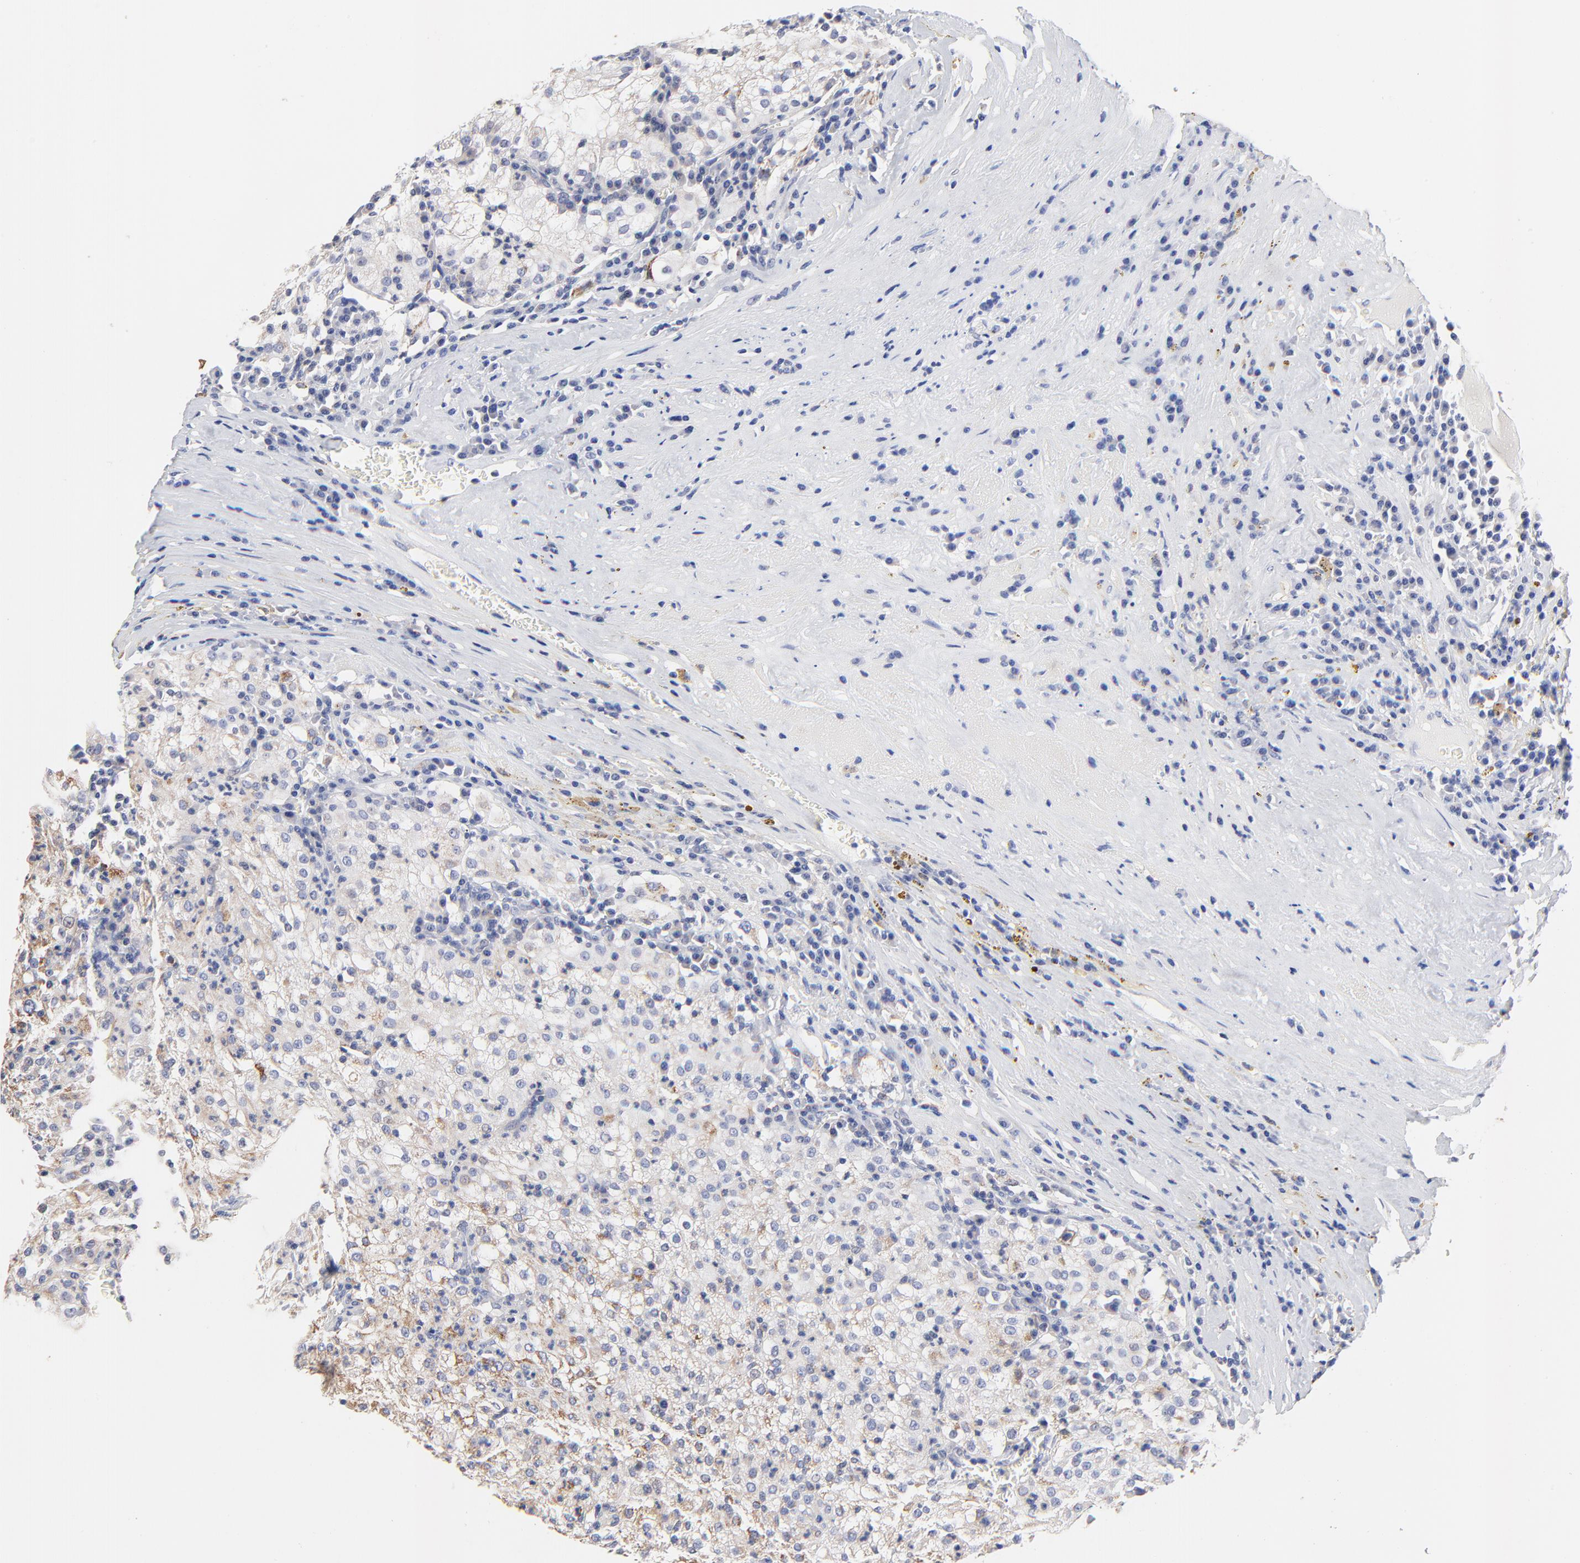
{"staining": {"intensity": "moderate", "quantity": "25%-75%", "location": "cytoplasmic/membranous"}, "tissue": "renal cancer", "cell_type": "Tumor cells", "image_type": "cancer", "snomed": [{"axis": "morphology", "description": "Adenocarcinoma, NOS"}, {"axis": "topography", "description": "Kidney"}], "caption": "DAB immunohistochemical staining of adenocarcinoma (renal) shows moderate cytoplasmic/membranous protein expression in about 25%-75% of tumor cells. The protein is stained brown, and the nuclei are stained in blue (DAB (3,3'-diaminobenzidine) IHC with brightfield microscopy, high magnification).", "gene": "FBXO10", "patient": {"sex": "male", "age": 59}}